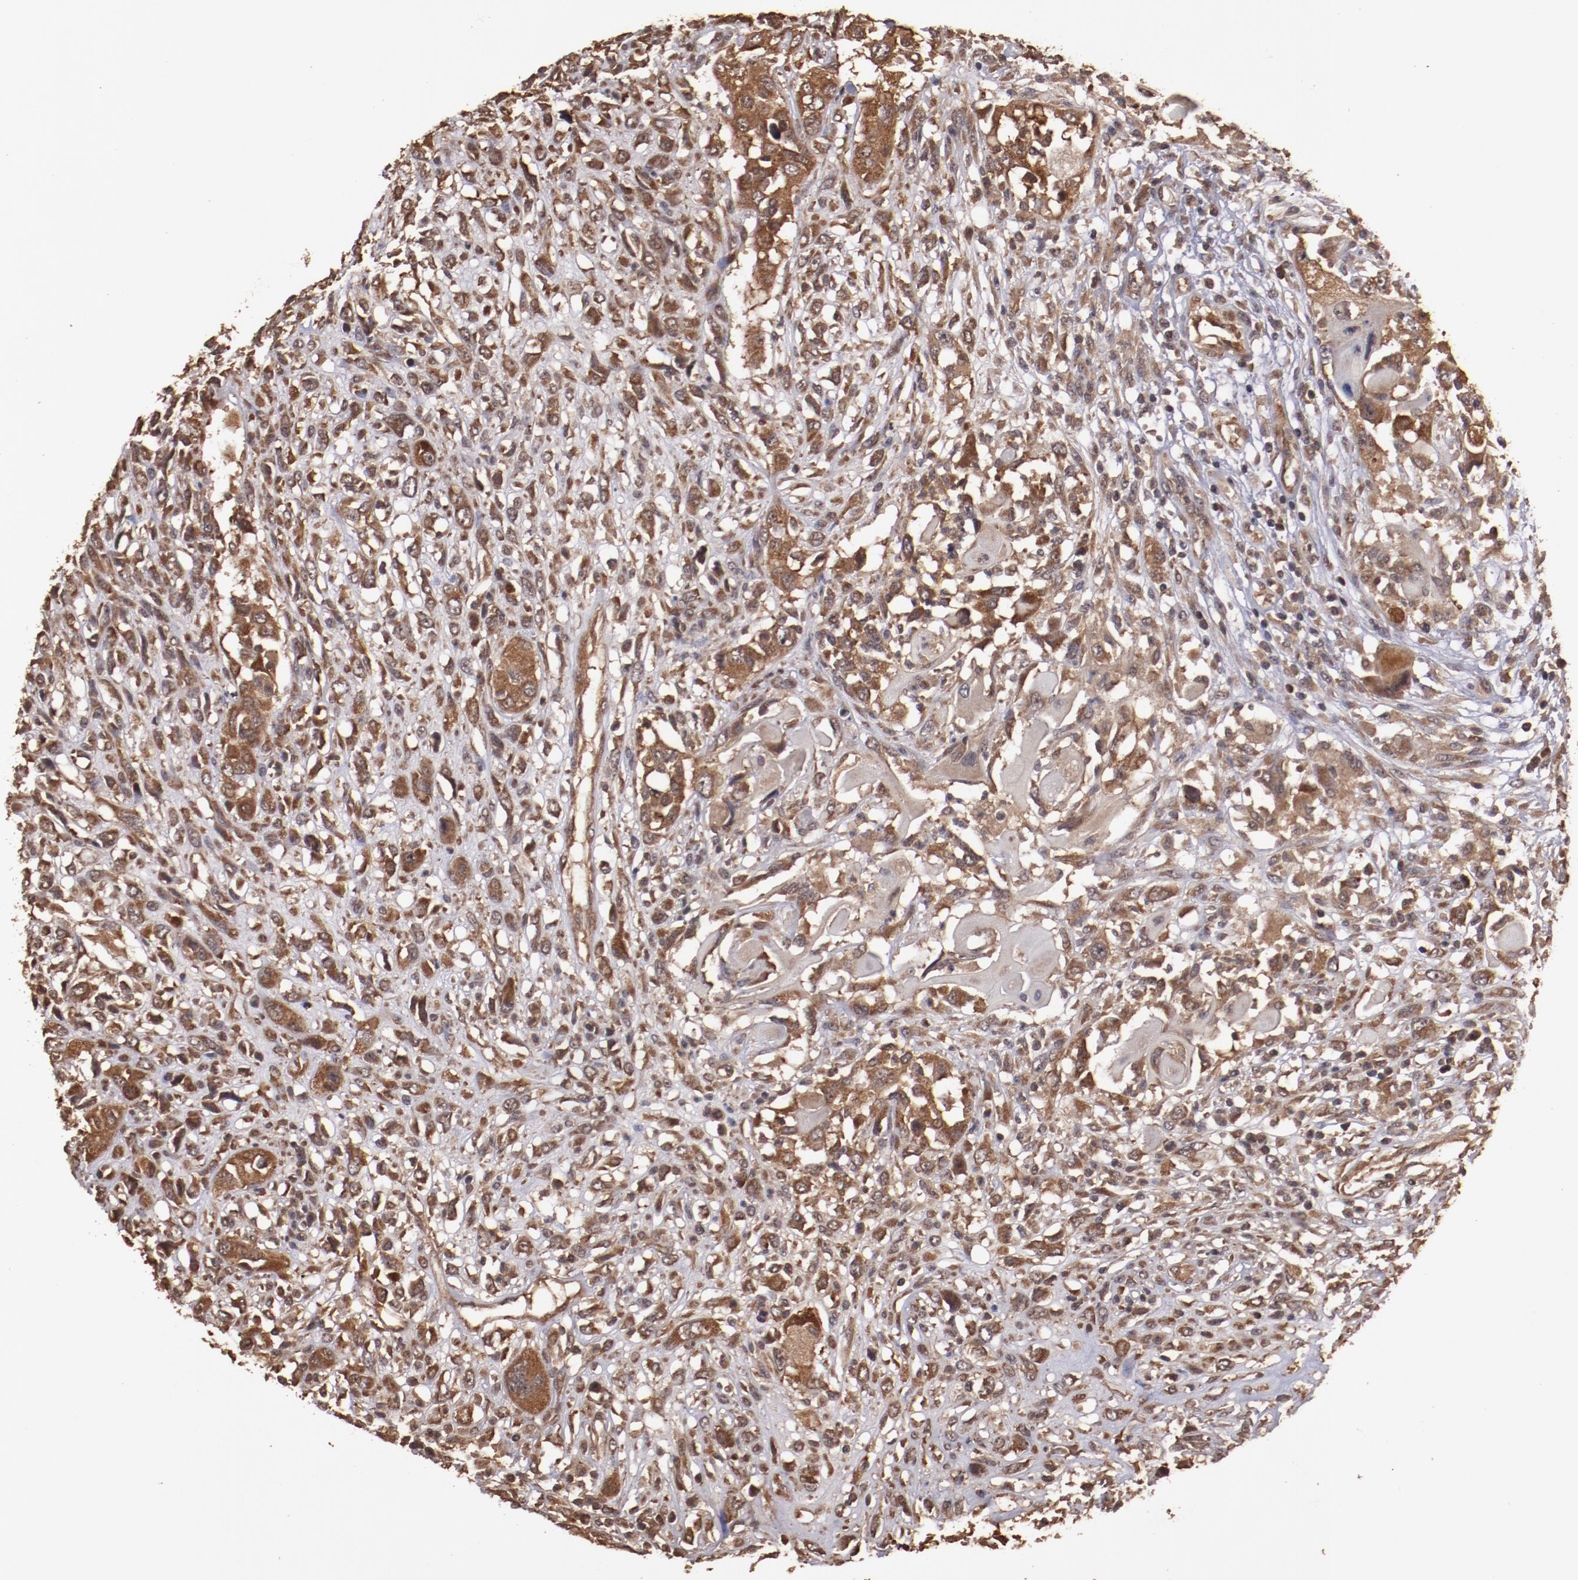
{"staining": {"intensity": "moderate", "quantity": ">75%", "location": "cytoplasmic/membranous"}, "tissue": "head and neck cancer", "cell_type": "Tumor cells", "image_type": "cancer", "snomed": [{"axis": "morphology", "description": "Neoplasm, malignant, NOS"}, {"axis": "topography", "description": "Salivary gland"}, {"axis": "topography", "description": "Head-Neck"}], "caption": "The image demonstrates staining of malignant neoplasm (head and neck), revealing moderate cytoplasmic/membranous protein staining (brown color) within tumor cells.", "gene": "TXNDC16", "patient": {"sex": "male", "age": 43}}